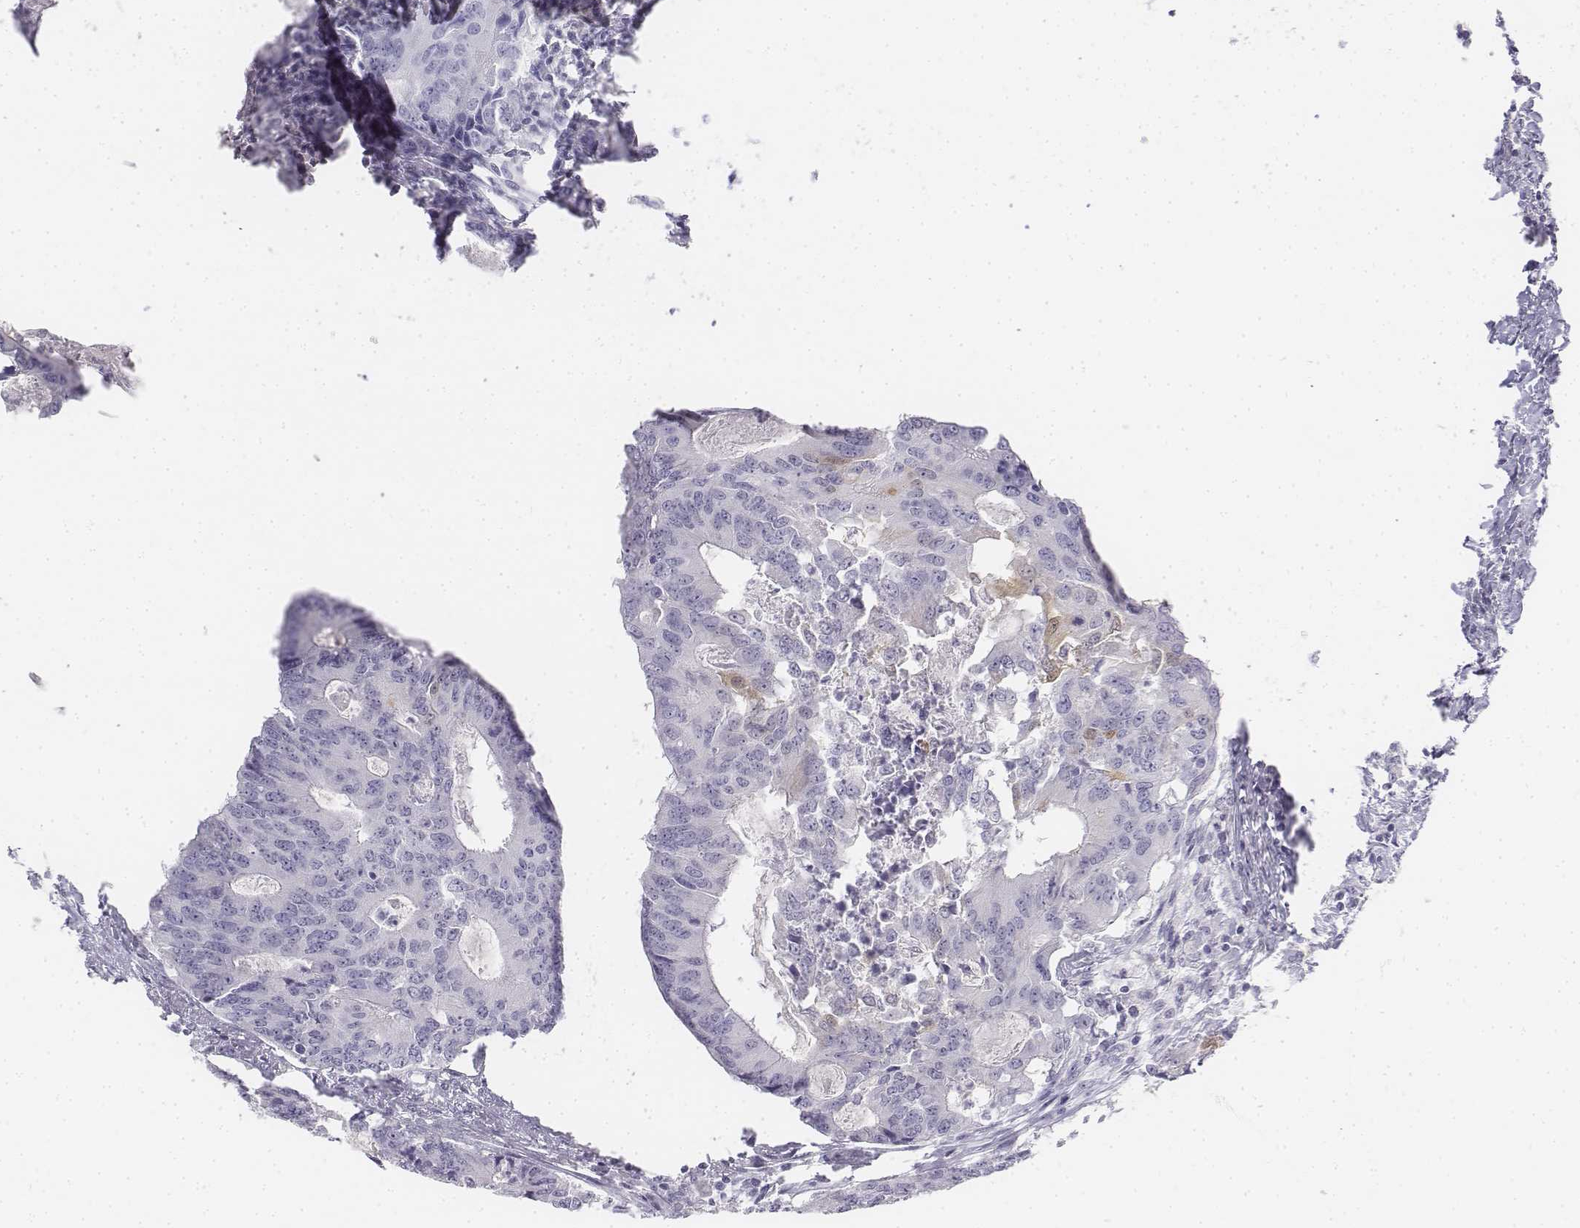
{"staining": {"intensity": "negative", "quantity": "none", "location": "none"}, "tissue": "colorectal cancer", "cell_type": "Tumor cells", "image_type": "cancer", "snomed": [{"axis": "morphology", "description": "Adenocarcinoma, NOS"}, {"axis": "topography", "description": "Colon"}], "caption": "Adenocarcinoma (colorectal) stained for a protein using immunohistochemistry (IHC) demonstrates no staining tumor cells.", "gene": "UCN2", "patient": {"sex": "male", "age": 67}}